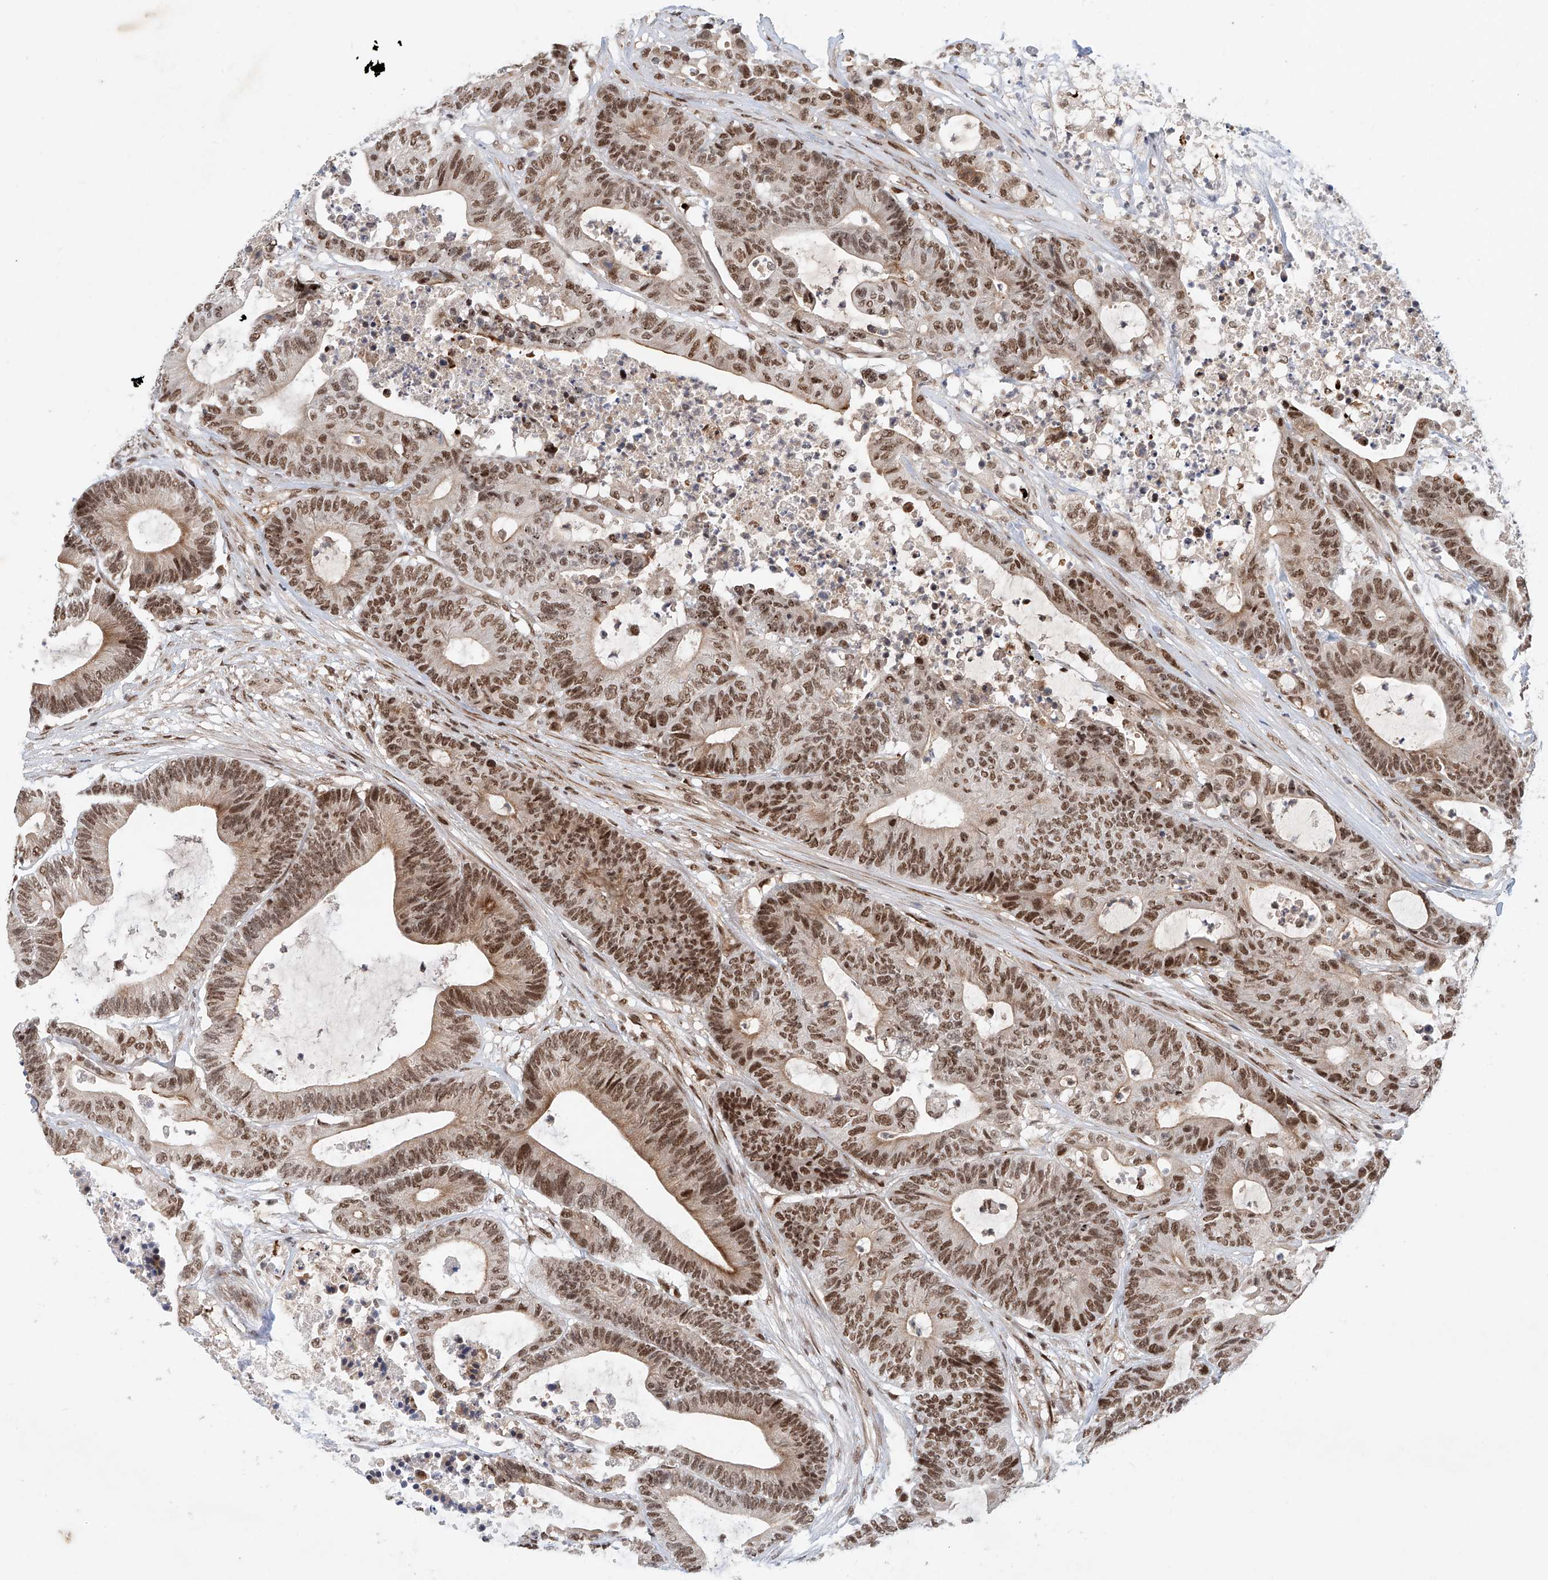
{"staining": {"intensity": "strong", "quantity": ">75%", "location": "nuclear"}, "tissue": "colorectal cancer", "cell_type": "Tumor cells", "image_type": "cancer", "snomed": [{"axis": "morphology", "description": "Adenocarcinoma, NOS"}, {"axis": "topography", "description": "Colon"}], "caption": "Immunohistochemistry (IHC) image of neoplastic tissue: human colorectal adenocarcinoma stained using immunohistochemistry (IHC) displays high levels of strong protein expression localized specifically in the nuclear of tumor cells, appearing as a nuclear brown color.", "gene": "ZNF470", "patient": {"sex": "female", "age": 84}}